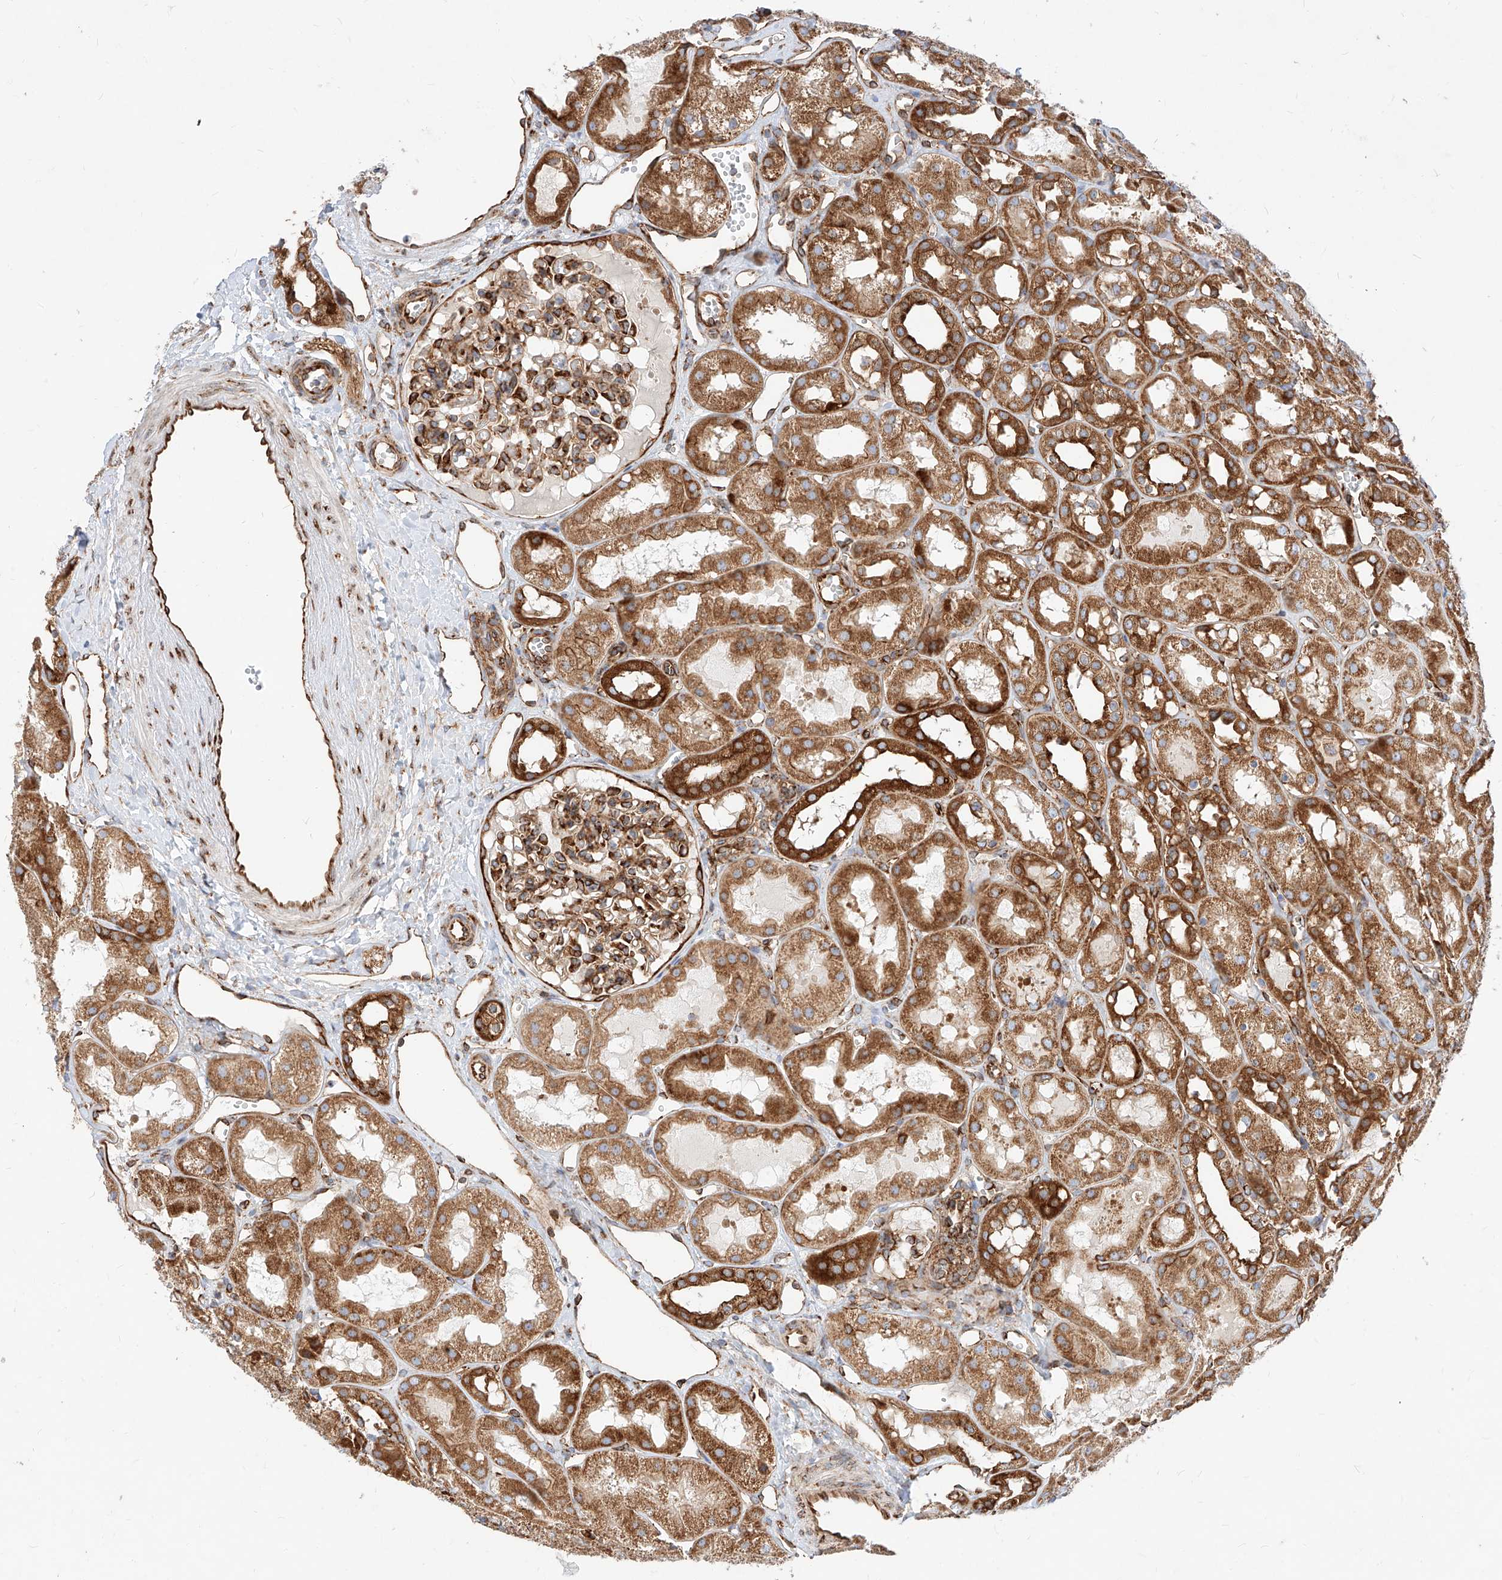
{"staining": {"intensity": "strong", "quantity": ">75%", "location": "cytoplasmic/membranous"}, "tissue": "kidney", "cell_type": "Cells in glomeruli", "image_type": "normal", "snomed": [{"axis": "morphology", "description": "Normal tissue, NOS"}, {"axis": "topography", "description": "Kidney"}], "caption": "Immunohistochemical staining of unremarkable kidney exhibits strong cytoplasmic/membranous protein expression in approximately >75% of cells in glomeruli.", "gene": "CSGALNACT2", "patient": {"sex": "male", "age": 16}}